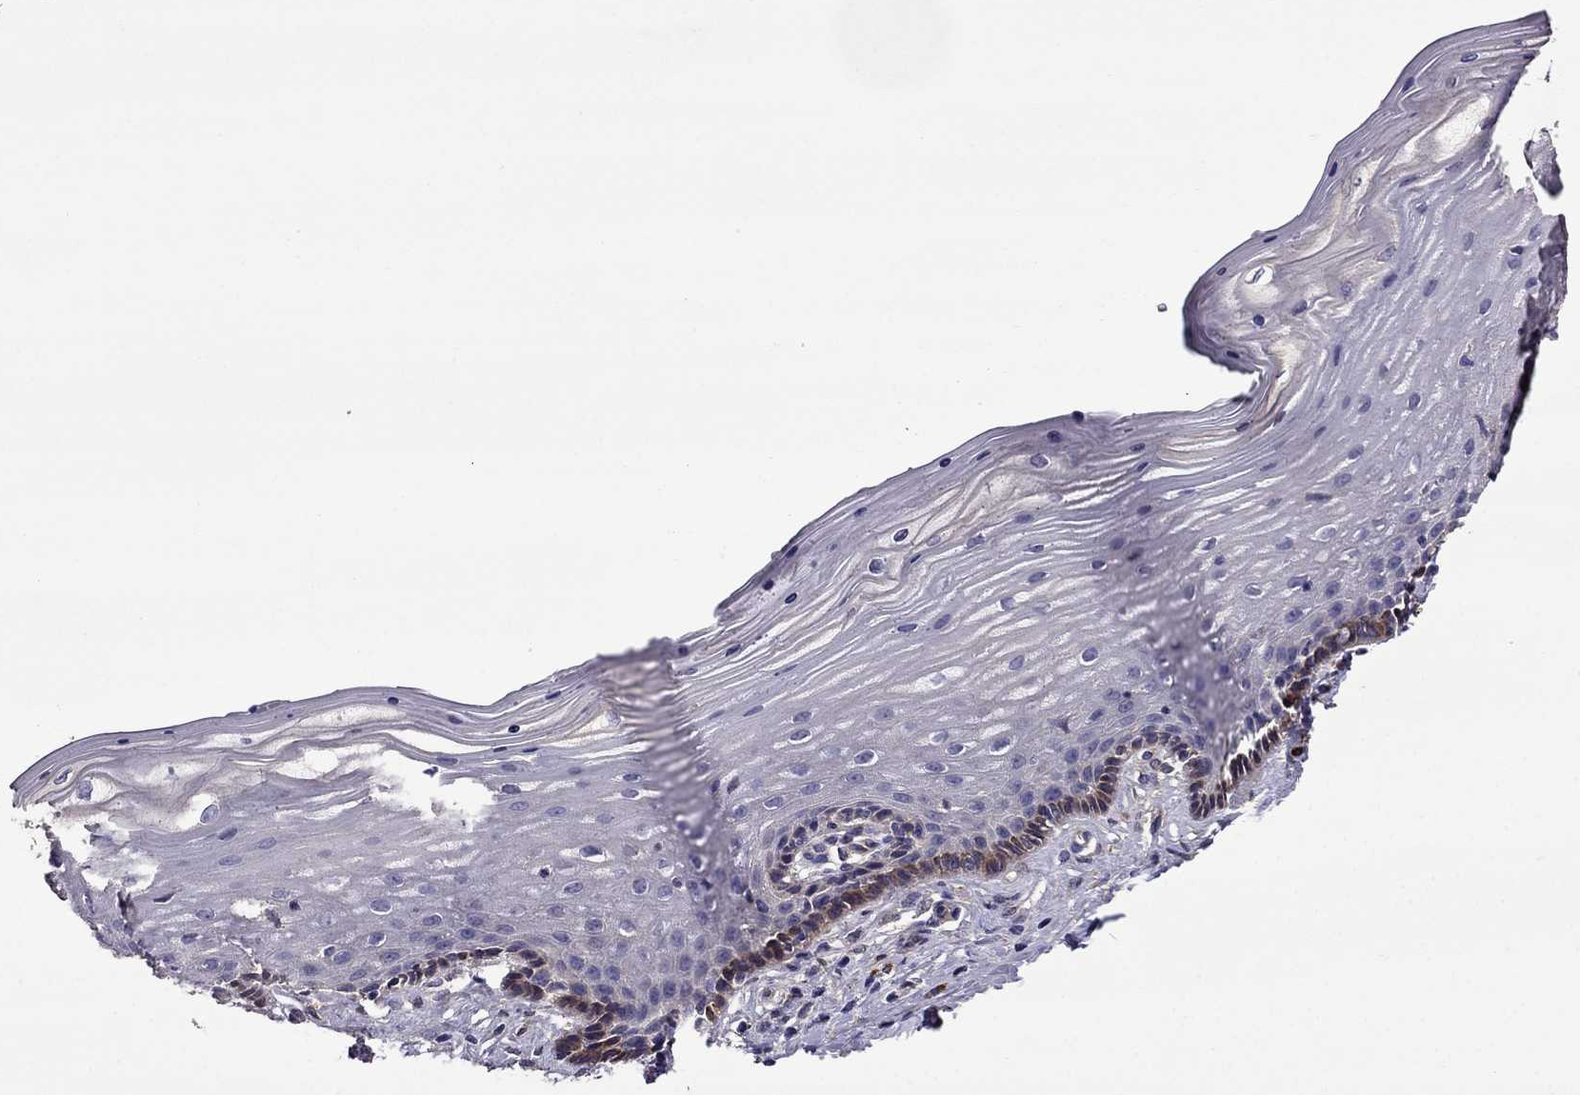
{"staining": {"intensity": "moderate", "quantity": "<25%", "location": "cytoplasmic/membranous"}, "tissue": "vagina", "cell_type": "Squamous epithelial cells", "image_type": "normal", "snomed": [{"axis": "morphology", "description": "Normal tissue, NOS"}, {"axis": "topography", "description": "Vagina"}], "caption": "Squamous epithelial cells show low levels of moderate cytoplasmic/membranous positivity in approximately <25% of cells in normal vagina. The staining was performed using DAB, with brown indicating positive protein expression. Nuclei are stained blue with hematoxylin.", "gene": "ITGB1", "patient": {"sex": "female", "age": 45}}